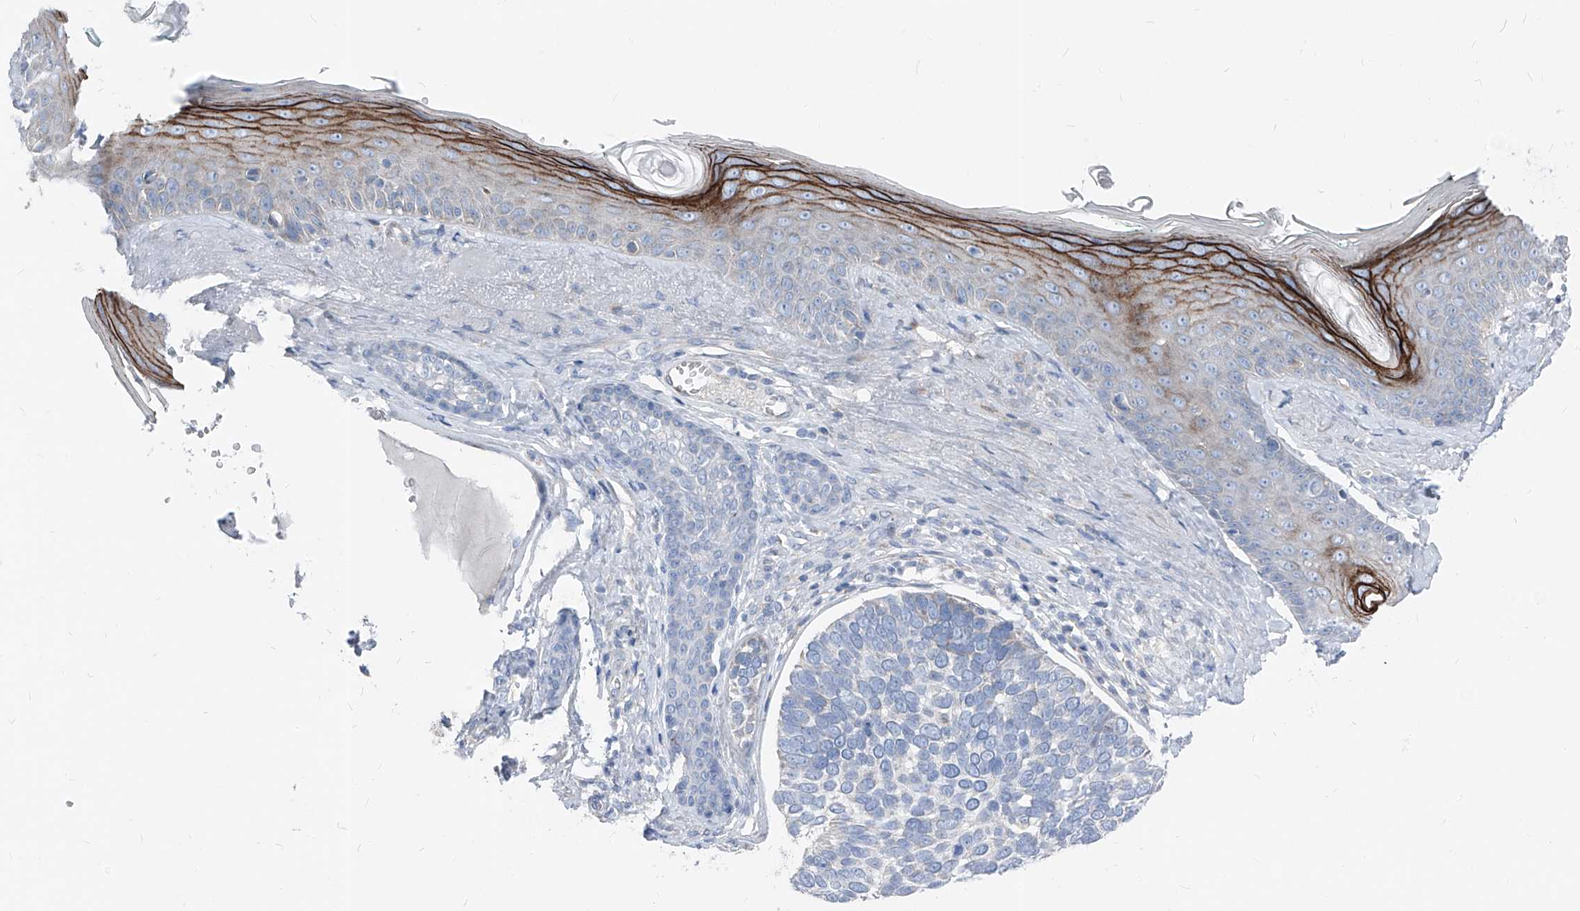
{"staining": {"intensity": "negative", "quantity": "none", "location": "none"}, "tissue": "skin cancer", "cell_type": "Tumor cells", "image_type": "cancer", "snomed": [{"axis": "morphology", "description": "Basal cell carcinoma"}, {"axis": "topography", "description": "Skin"}], "caption": "Human basal cell carcinoma (skin) stained for a protein using IHC displays no positivity in tumor cells.", "gene": "AGPS", "patient": {"sex": "male", "age": 62}}